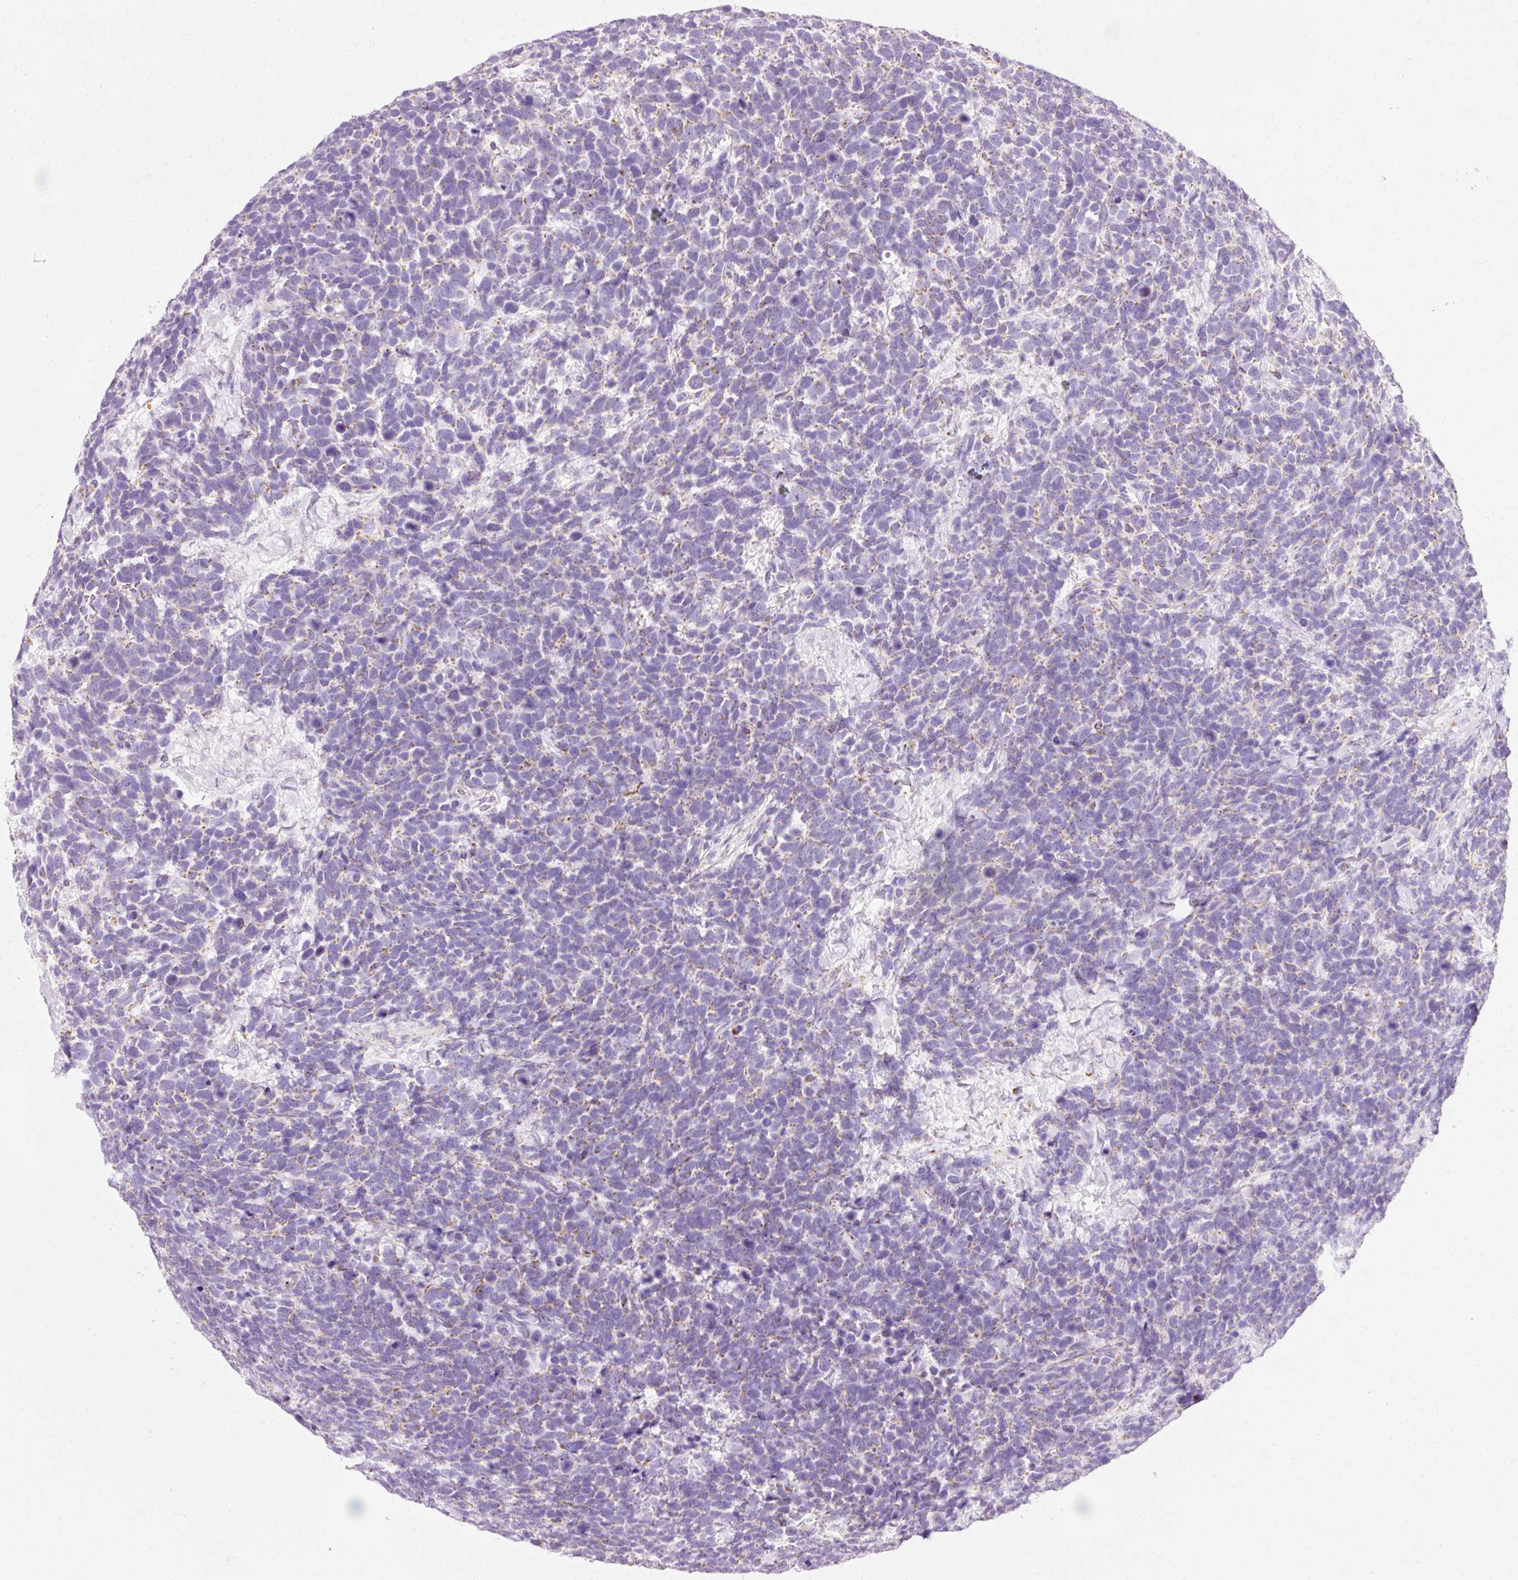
{"staining": {"intensity": "moderate", "quantity": "<25%", "location": "cytoplasmic/membranous"}, "tissue": "urothelial cancer", "cell_type": "Tumor cells", "image_type": "cancer", "snomed": [{"axis": "morphology", "description": "Urothelial carcinoma, High grade"}, {"axis": "topography", "description": "Urinary bladder"}], "caption": "Tumor cells show low levels of moderate cytoplasmic/membranous expression in approximately <25% of cells in urothelial cancer.", "gene": "ATP5PO", "patient": {"sex": "female", "age": 82}}